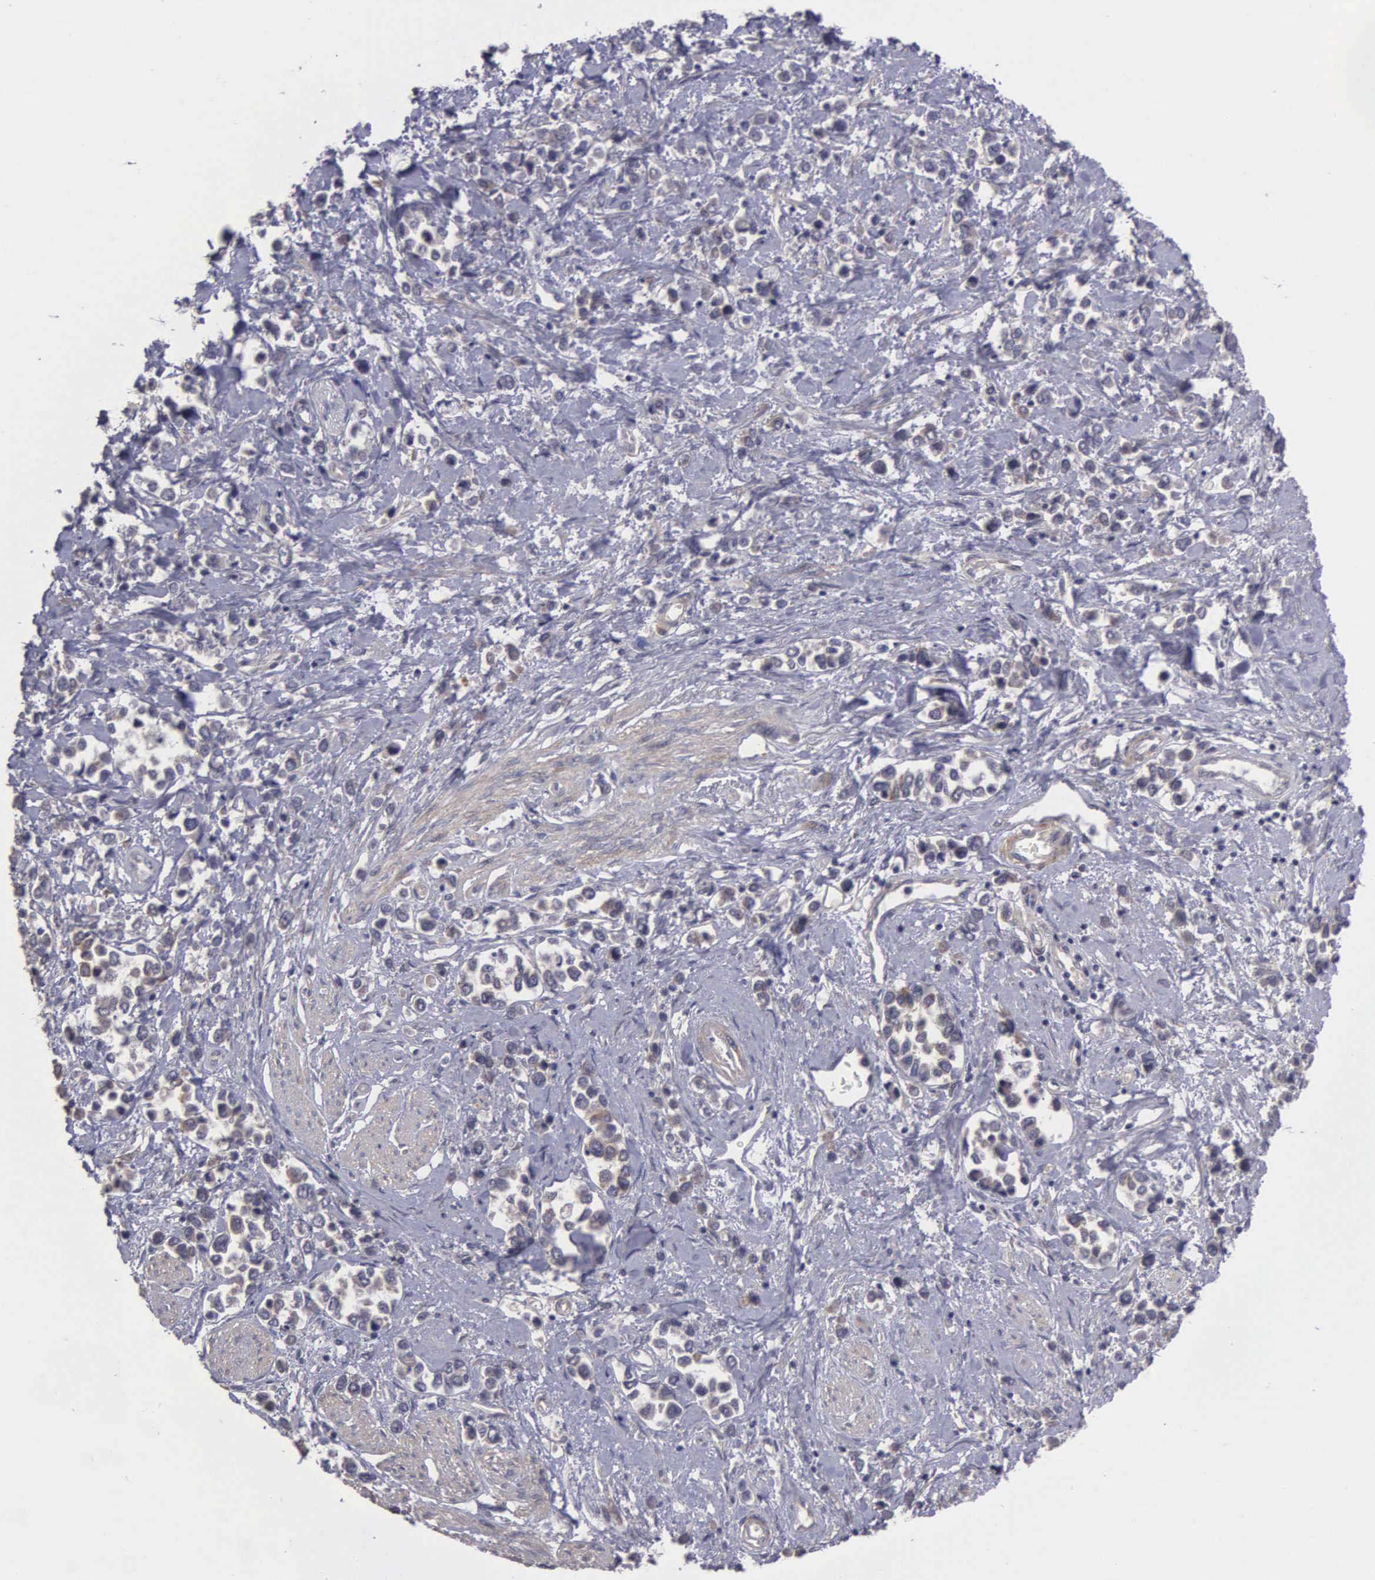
{"staining": {"intensity": "weak", "quantity": ">75%", "location": "cytoplasmic/membranous"}, "tissue": "stomach cancer", "cell_type": "Tumor cells", "image_type": "cancer", "snomed": [{"axis": "morphology", "description": "Adenocarcinoma, NOS"}, {"axis": "topography", "description": "Stomach, upper"}], "caption": "Immunohistochemistry micrograph of neoplastic tissue: adenocarcinoma (stomach) stained using immunohistochemistry reveals low levels of weak protein expression localized specifically in the cytoplasmic/membranous of tumor cells, appearing as a cytoplasmic/membranous brown color.", "gene": "RTL10", "patient": {"sex": "male", "age": 76}}